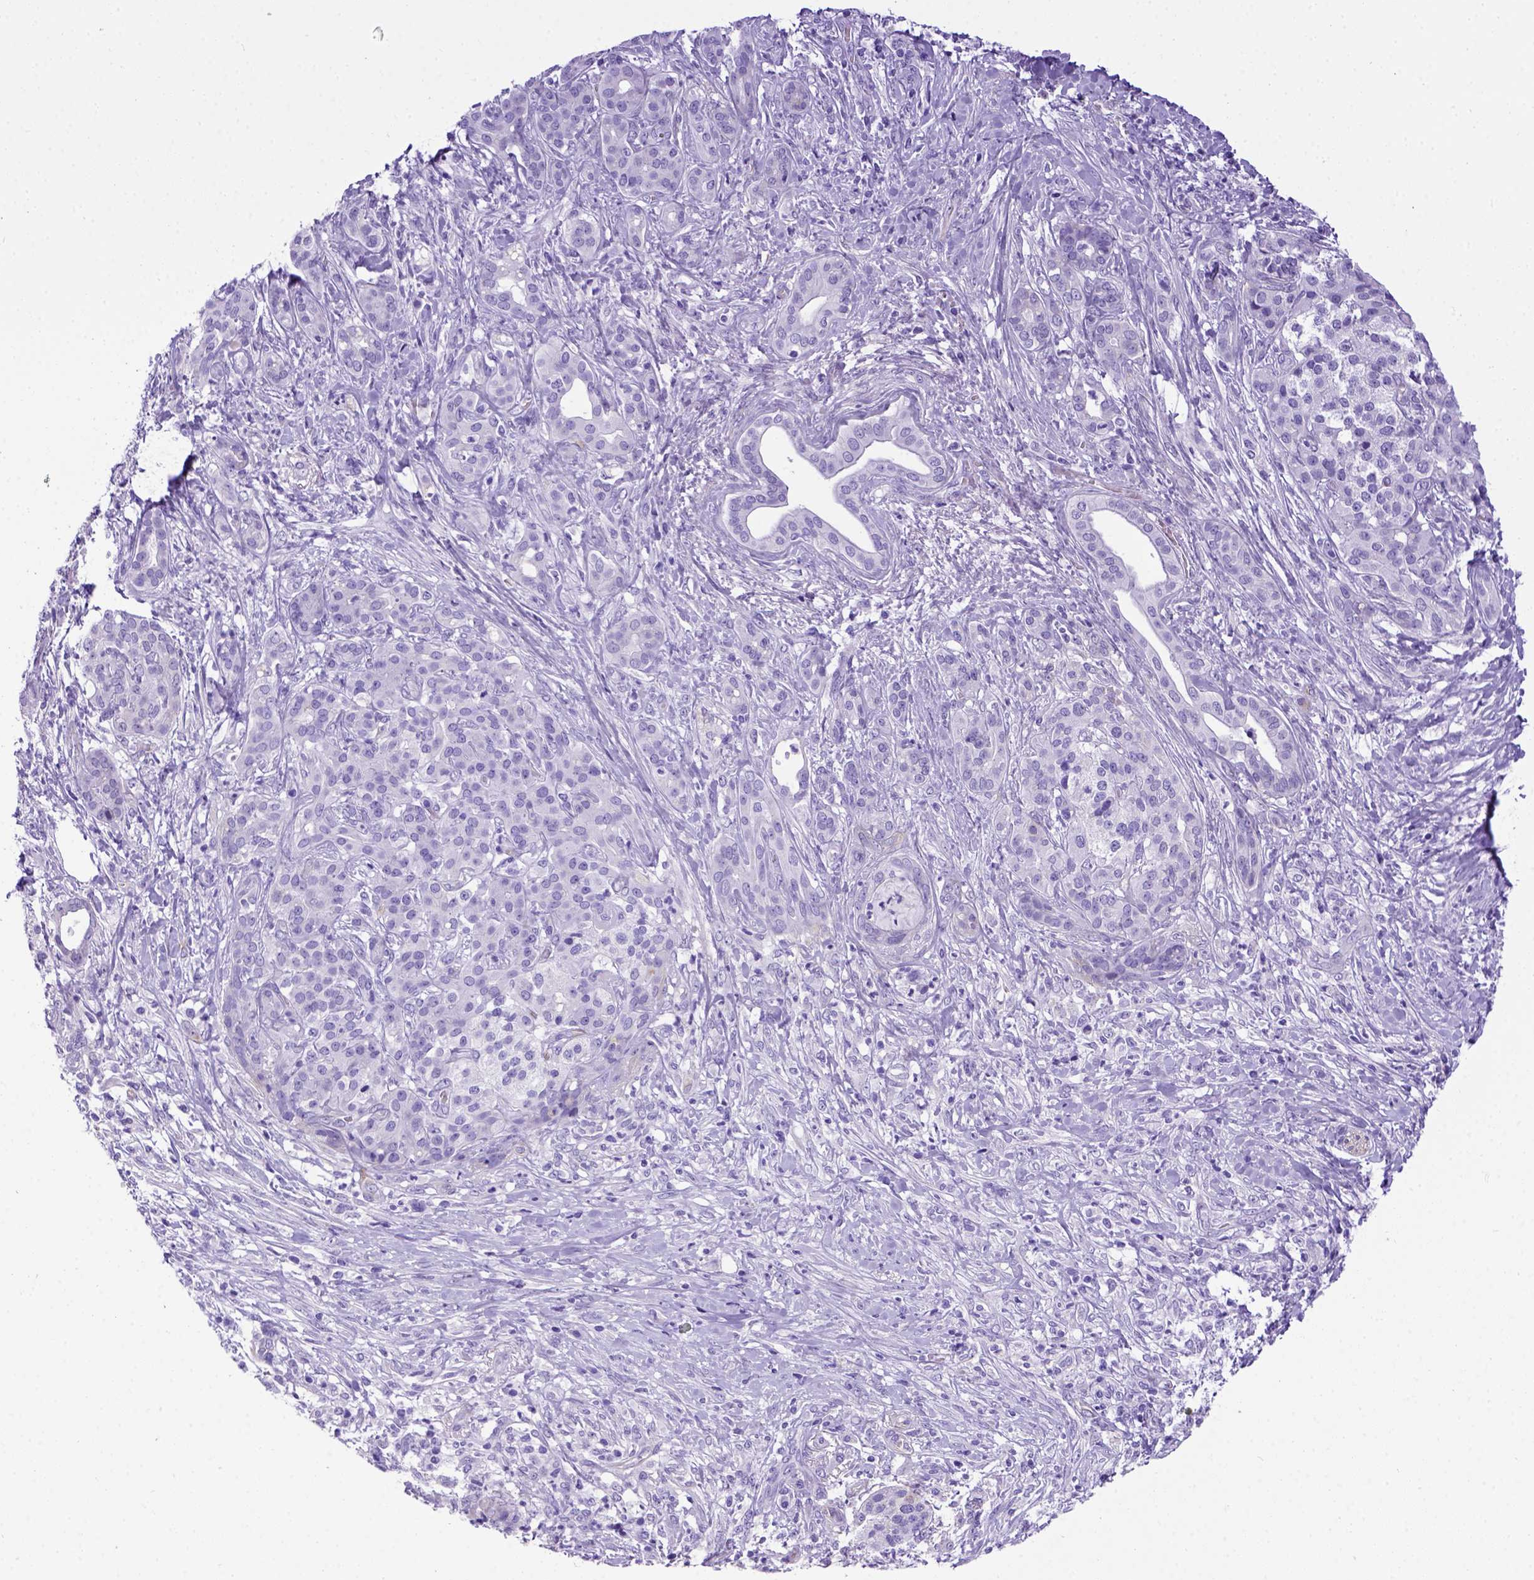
{"staining": {"intensity": "negative", "quantity": "none", "location": "none"}, "tissue": "pancreatic cancer", "cell_type": "Tumor cells", "image_type": "cancer", "snomed": [{"axis": "morphology", "description": "Normal tissue, NOS"}, {"axis": "morphology", "description": "Inflammation, NOS"}, {"axis": "morphology", "description": "Adenocarcinoma, NOS"}, {"axis": "topography", "description": "Pancreas"}], "caption": "An IHC micrograph of pancreatic cancer is shown. There is no staining in tumor cells of pancreatic cancer. The staining was performed using DAB to visualize the protein expression in brown, while the nuclei were stained in blue with hematoxylin (Magnification: 20x).", "gene": "ADAM12", "patient": {"sex": "male", "age": 57}}